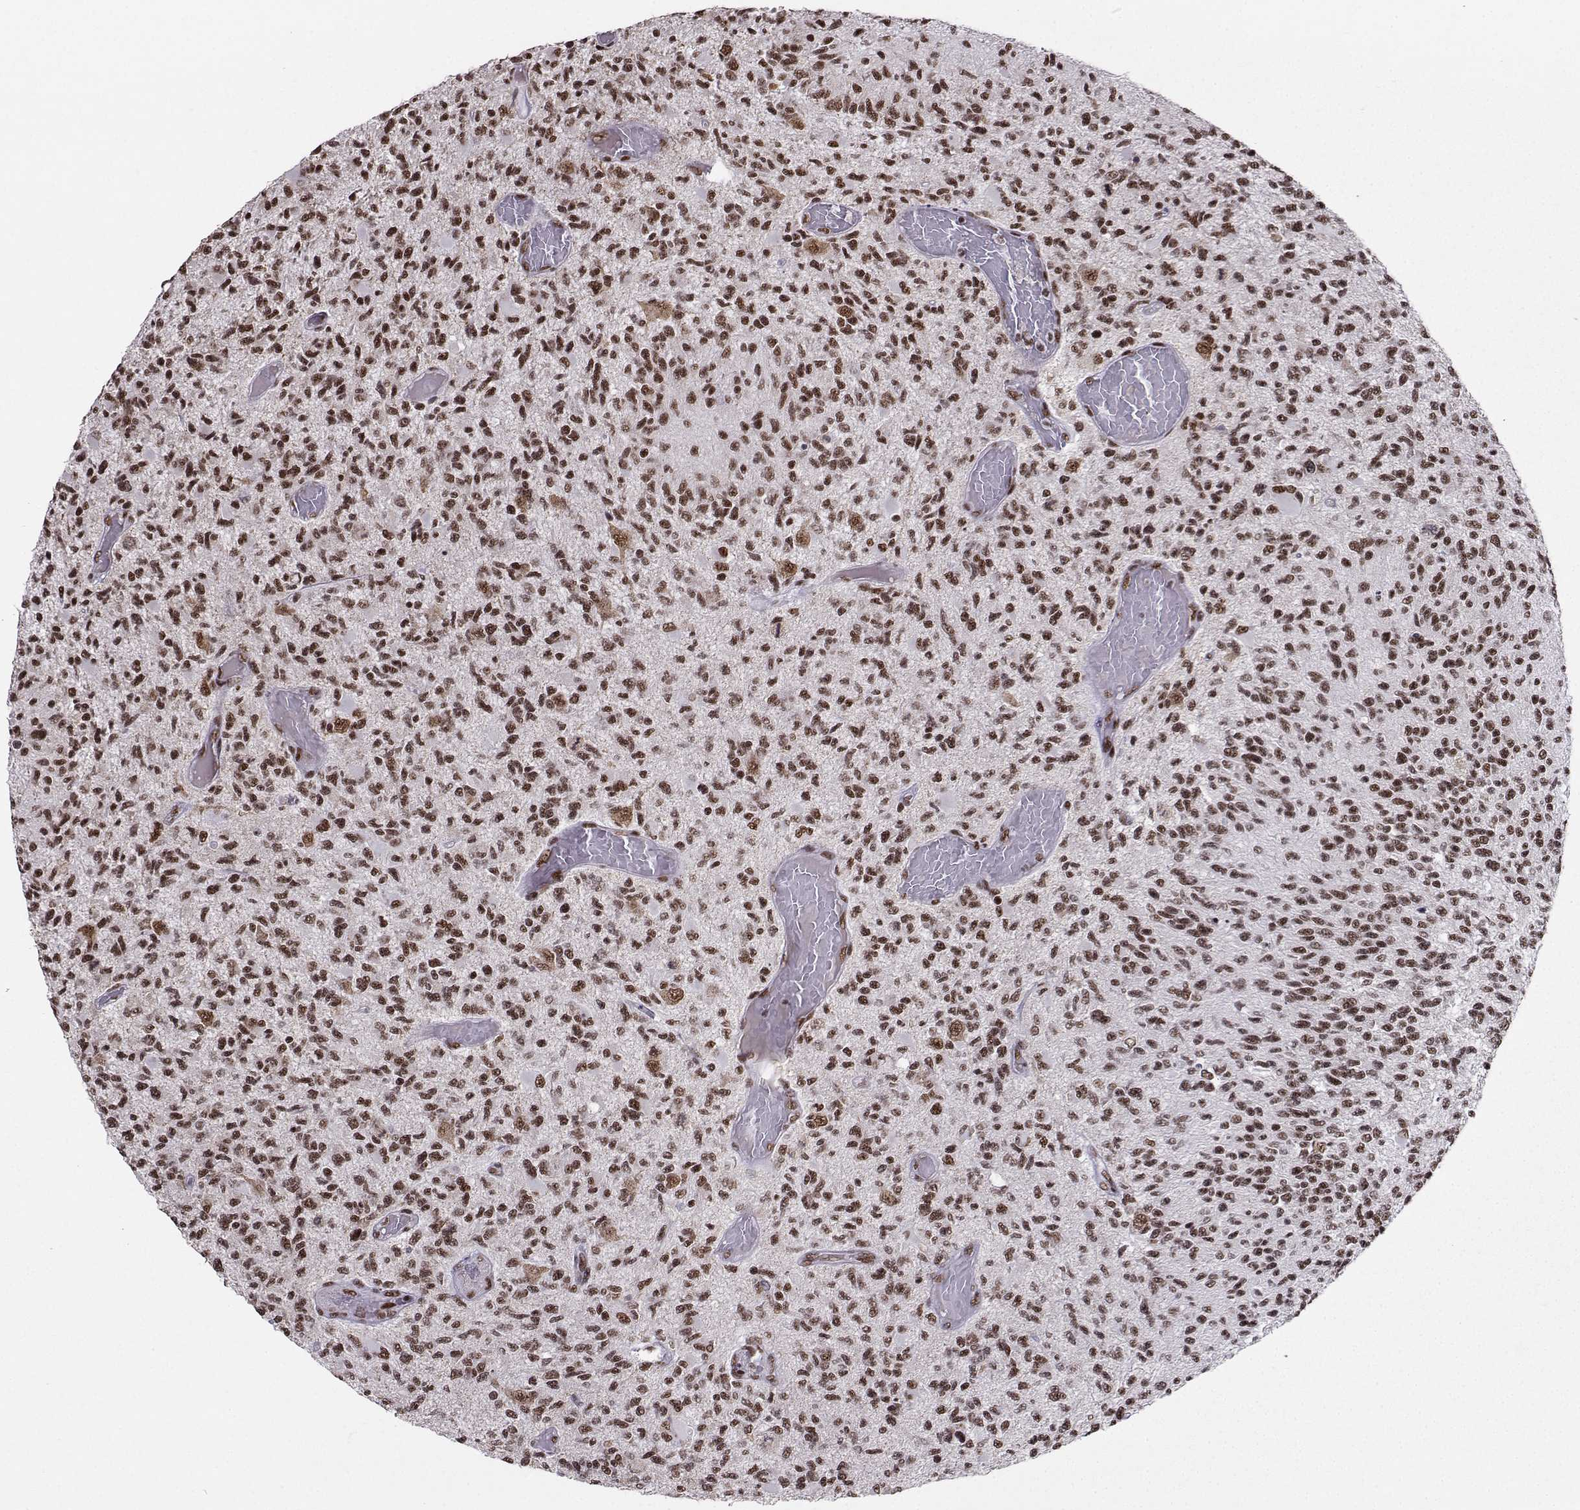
{"staining": {"intensity": "strong", "quantity": "25%-75%", "location": "nuclear"}, "tissue": "glioma", "cell_type": "Tumor cells", "image_type": "cancer", "snomed": [{"axis": "morphology", "description": "Glioma, malignant, High grade"}, {"axis": "topography", "description": "Brain"}], "caption": "IHC photomicrograph of neoplastic tissue: human glioma stained using immunohistochemistry demonstrates high levels of strong protein expression localized specifically in the nuclear of tumor cells, appearing as a nuclear brown color.", "gene": "SNRPB2", "patient": {"sex": "female", "age": 63}}